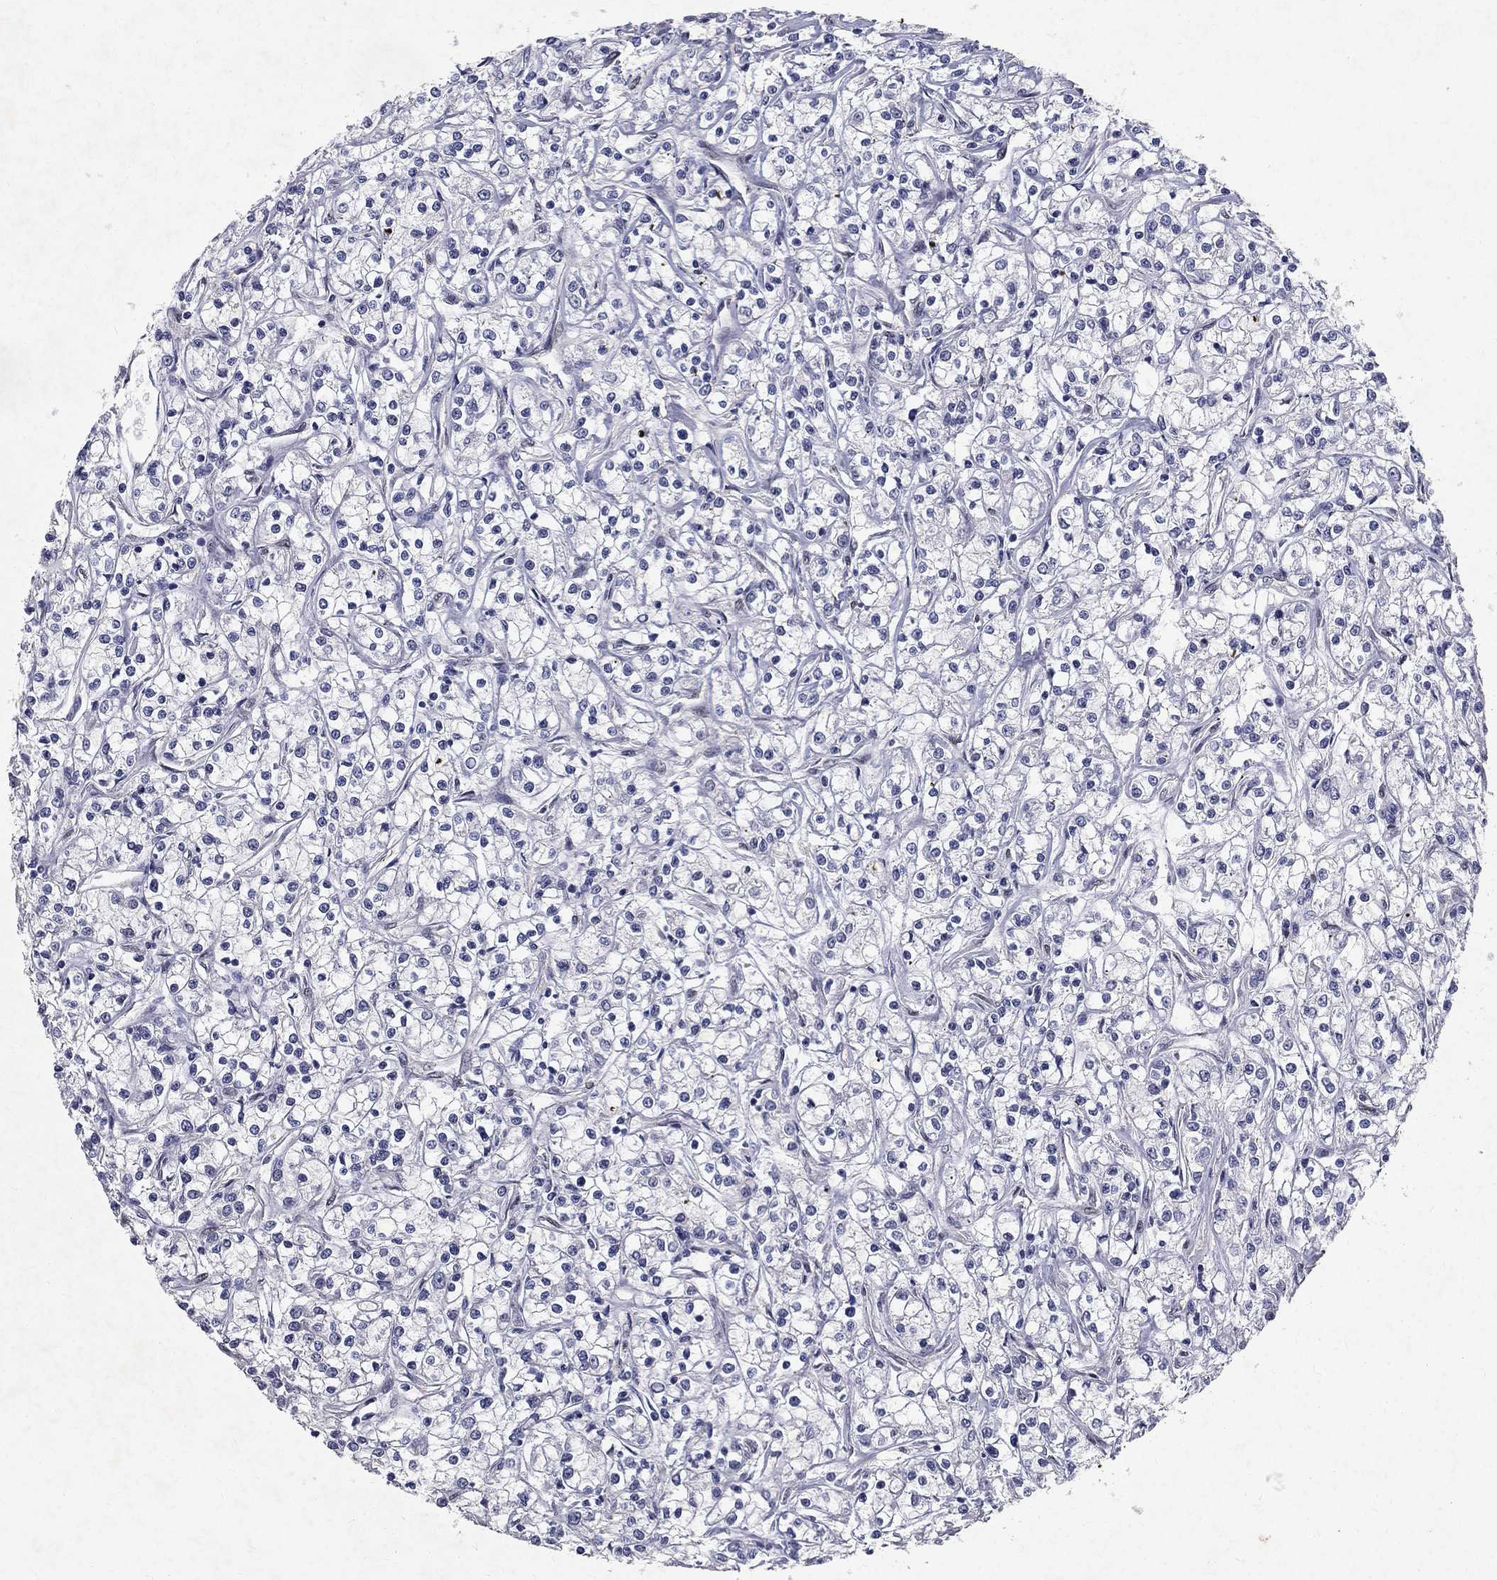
{"staining": {"intensity": "negative", "quantity": "none", "location": "none"}, "tissue": "renal cancer", "cell_type": "Tumor cells", "image_type": "cancer", "snomed": [{"axis": "morphology", "description": "Adenocarcinoma, NOS"}, {"axis": "topography", "description": "Kidney"}], "caption": "Renal cancer (adenocarcinoma) was stained to show a protein in brown. There is no significant expression in tumor cells.", "gene": "RBFOX1", "patient": {"sex": "female", "age": 59}}